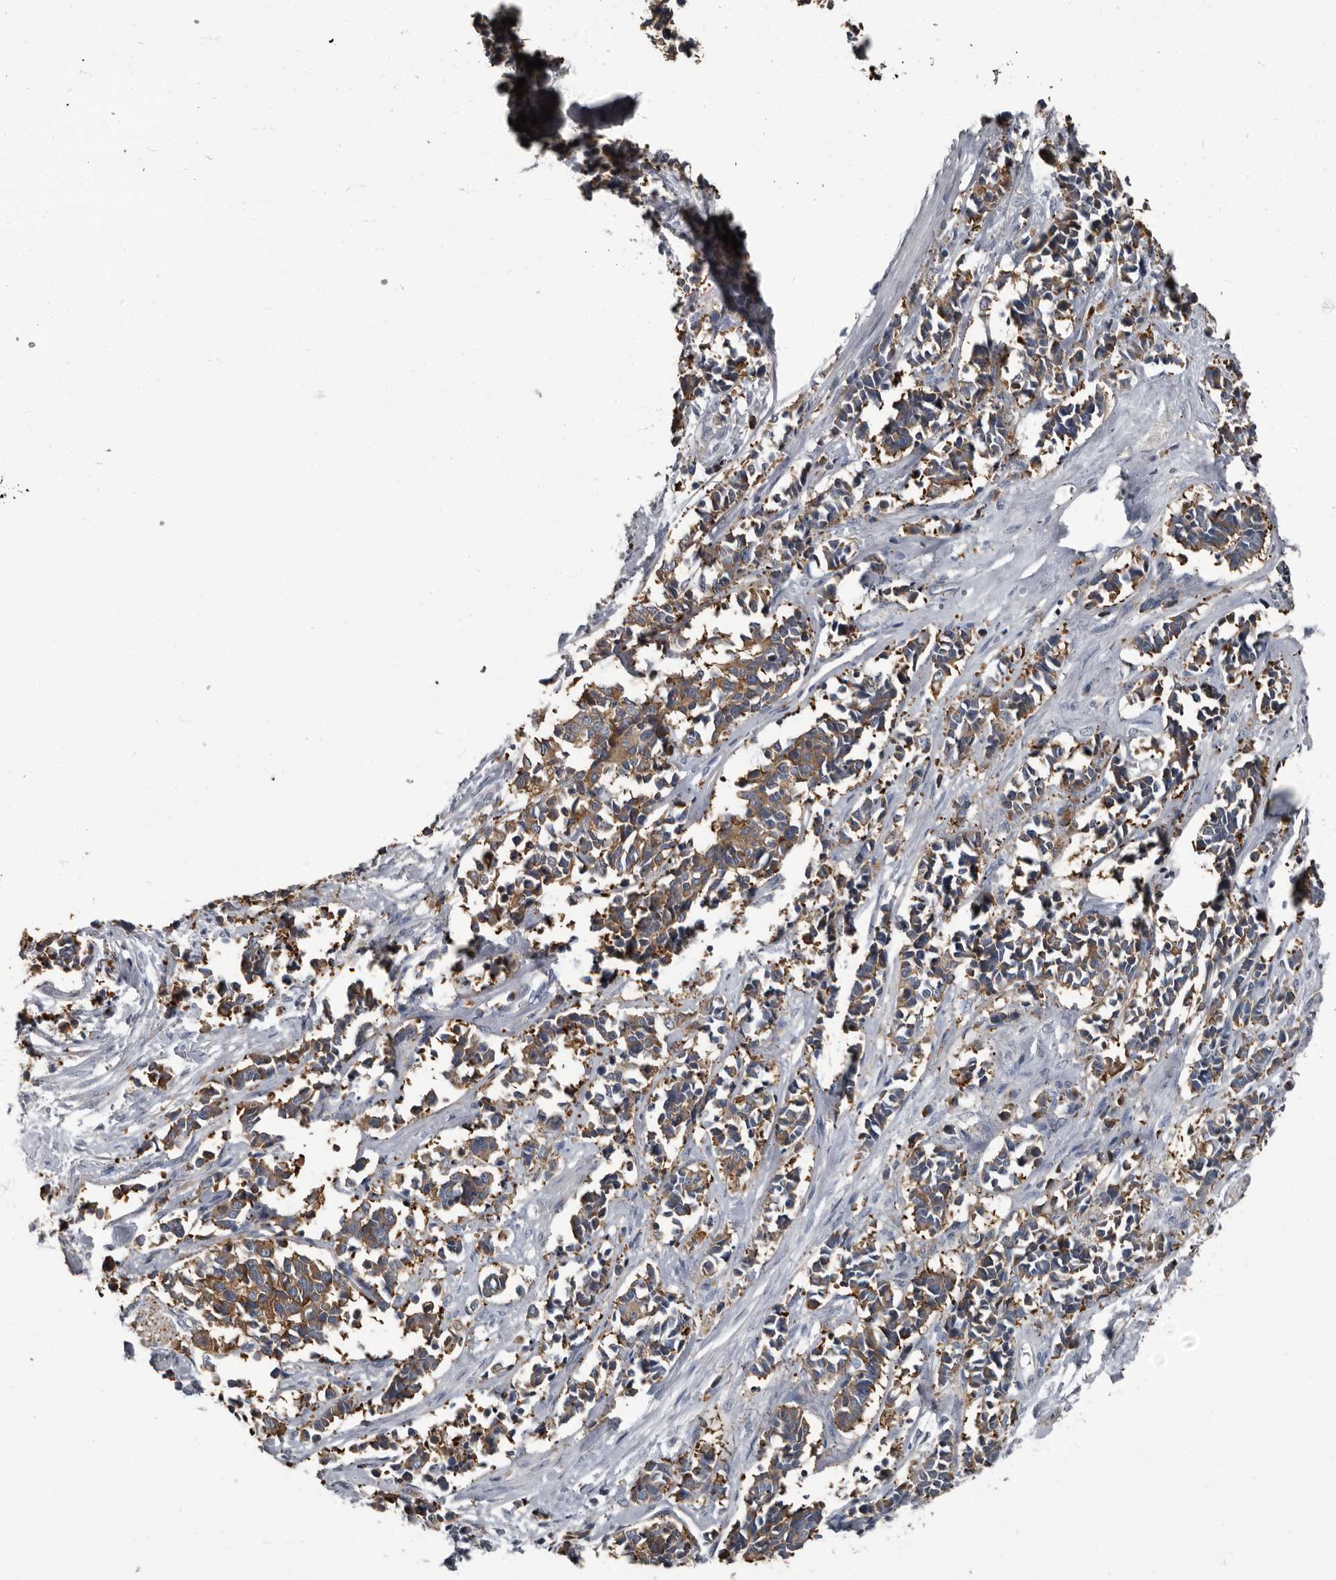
{"staining": {"intensity": "moderate", "quantity": ">75%", "location": "cytoplasmic/membranous"}, "tissue": "cervical cancer", "cell_type": "Tumor cells", "image_type": "cancer", "snomed": [{"axis": "morphology", "description": "Normal tissue, NOS"}, {"axis": "morphology", "description": "Squamous cell carcinoma, NOS"}, {"axis": "topography", "description": "Cervix"}], "caption": "The photomicrograph demonstrates immunohistochemical staining of cervical squamous cell carcinoma. There is moderate cytoplasmic/membranous staining is seen in approximately >75% of tumor cells. The protein is shown in brown color, while the nuclei are stained blue.", "gene": "TPD52L1", "patient": {"sex": "female", "age": 35}}